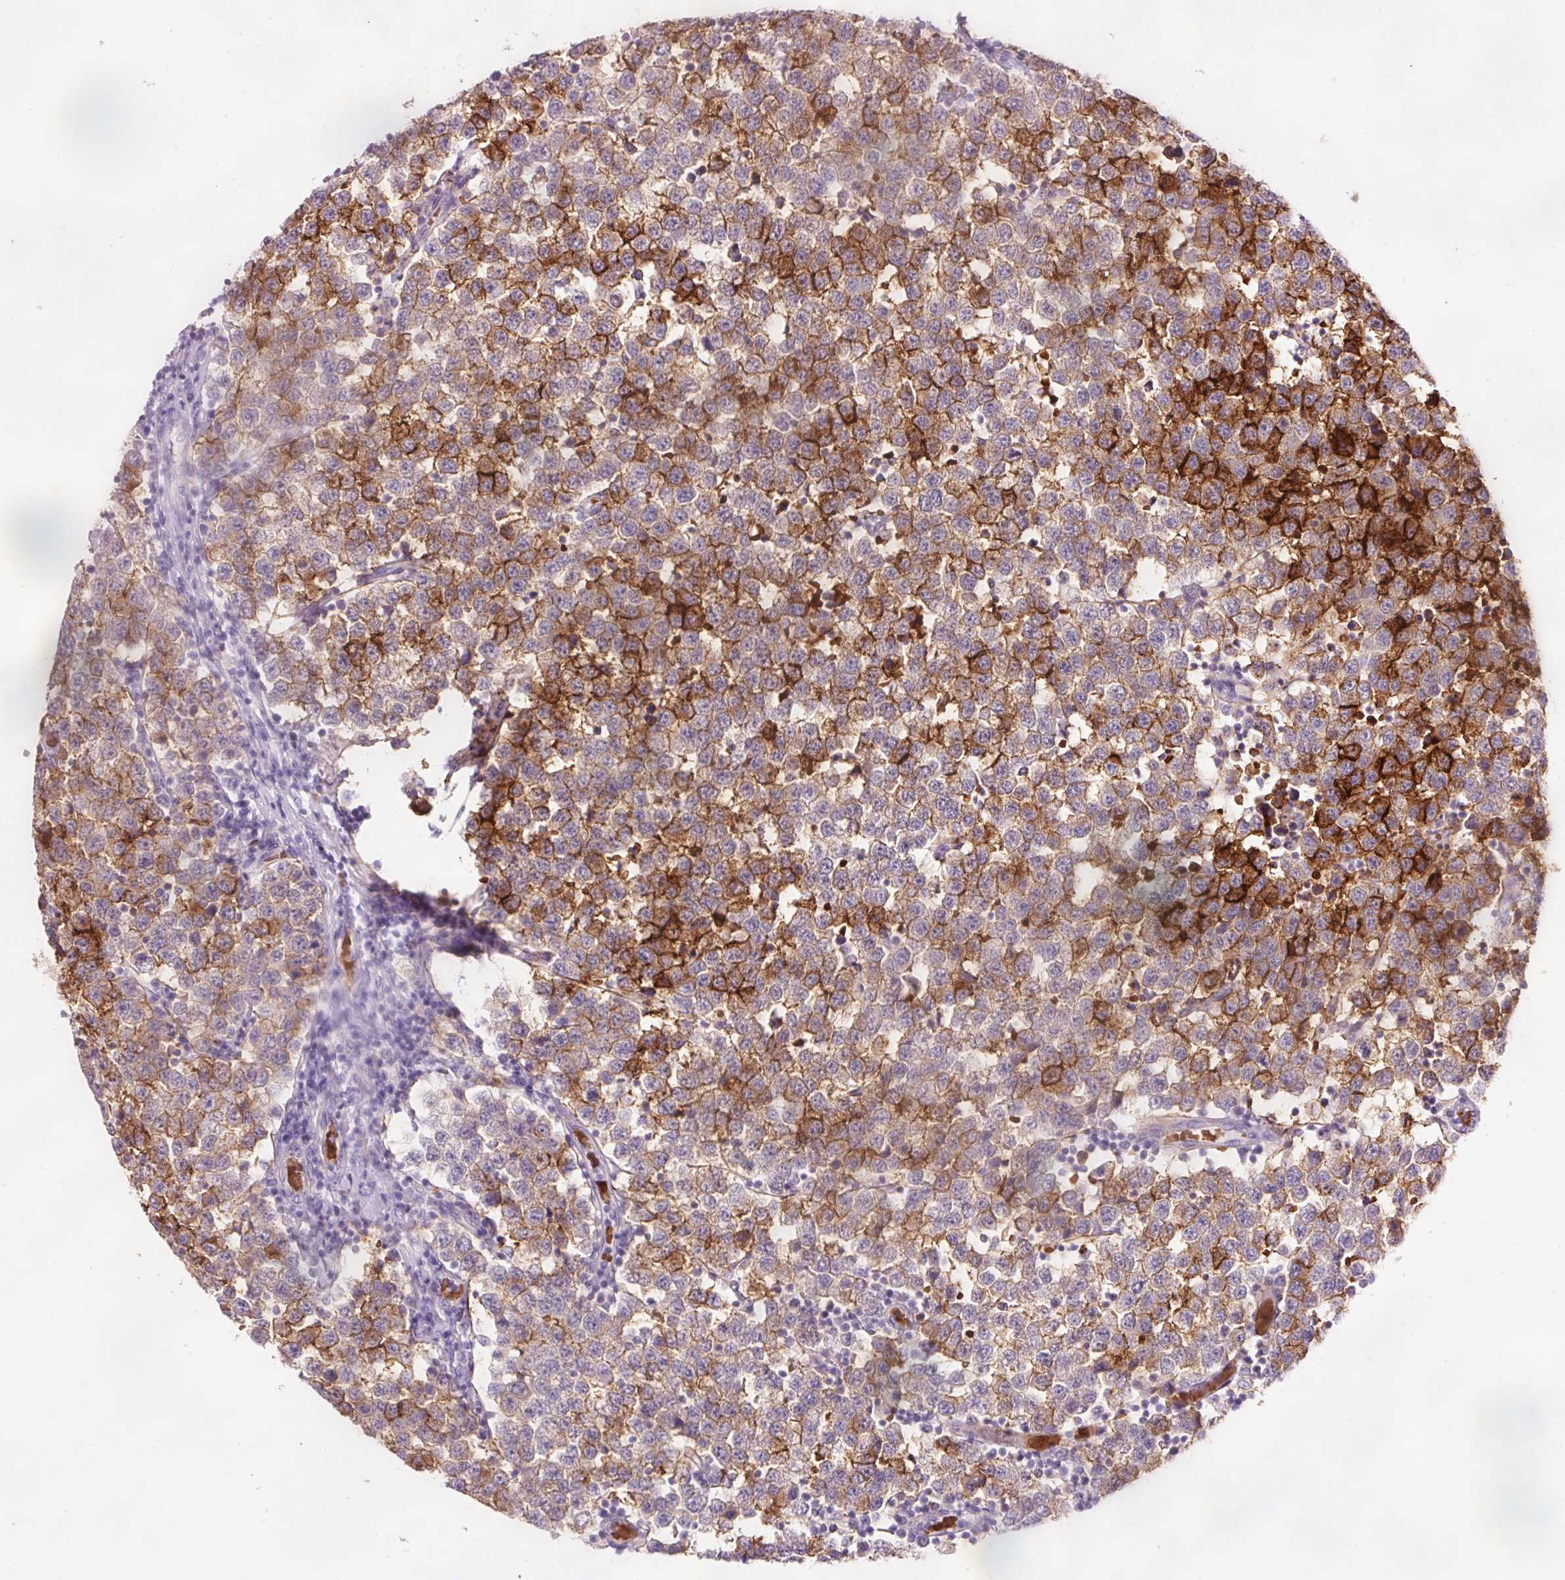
{"staining": {"intensity": "strong", "quantity": "25%-75%", "location": "cytoplasmic/membranous"}, "tissue": "testis cancer", "cell_type": "Tumor cells", "image_type": "cancer", "snomed": [{"axis": "morphology", "description": "Seminoma, NOS"}, {"axis": "topography", "description": "Testis"}], "caption": "An IHC histopathology image of tumor tissue is shown. Protein staining in brown highlights strong cytoplasmic/membranous positivity in seminoma (testis) within tumor cells.", "gene": "DHRS11", "patient": {"sex": "male", "age": 34}}